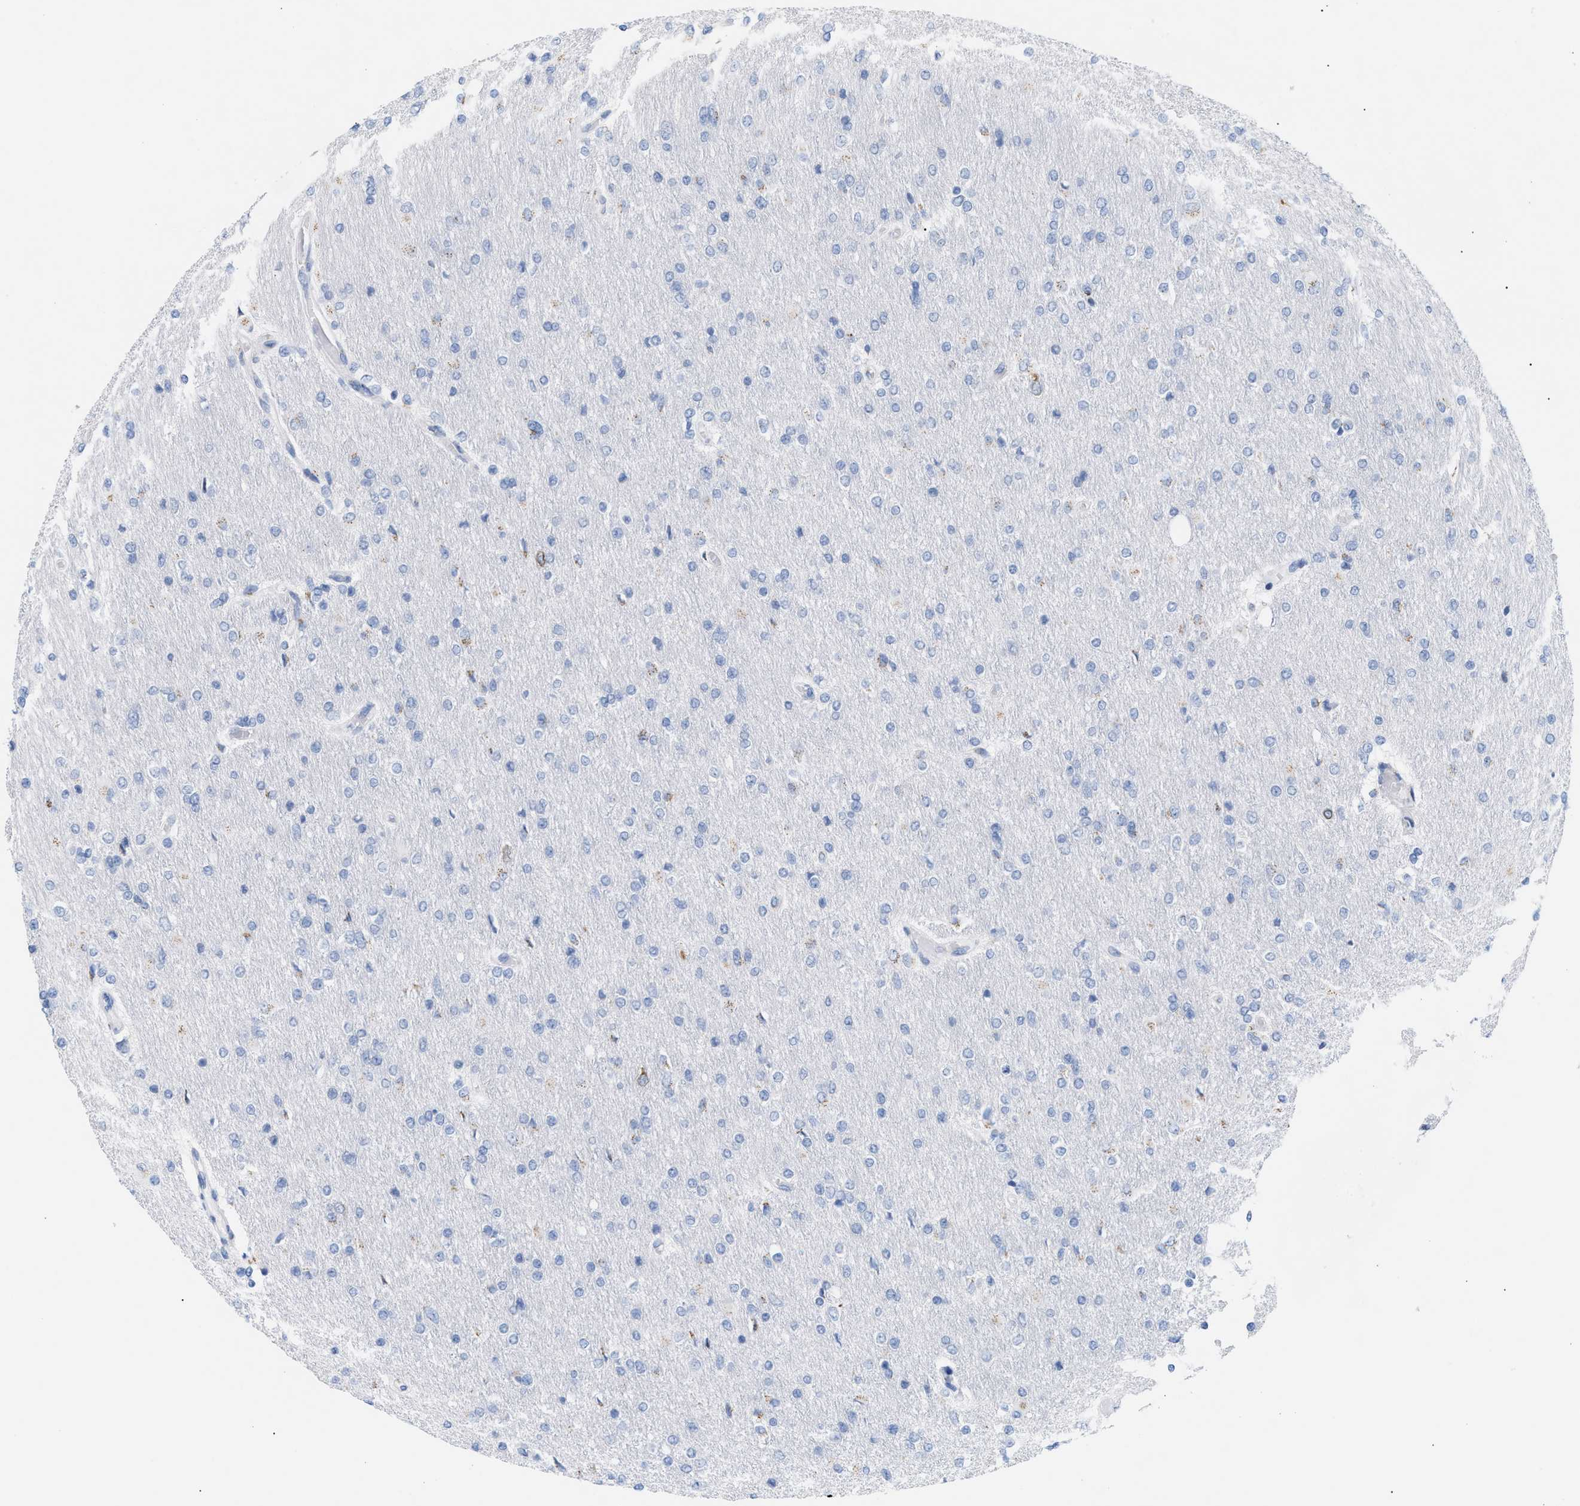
{"staining": {"intensity": "negative", "quantity": "none", "location": "none"}, "tissue": "glioma", "cell_type": "Tumor cells", "image_type": "cancer", "snomed": [{"axis": "morphology", "description": "Glioma, malignant, High grade"}, {"axis": "topography", "description": "Cerebral cortex"}], "caption": "The photomicrograph reveals no staining of tumor cells in malignant glioma (high-grade).", "gene": "TACC3", "patient": {"sex": "female", "age": 36}}